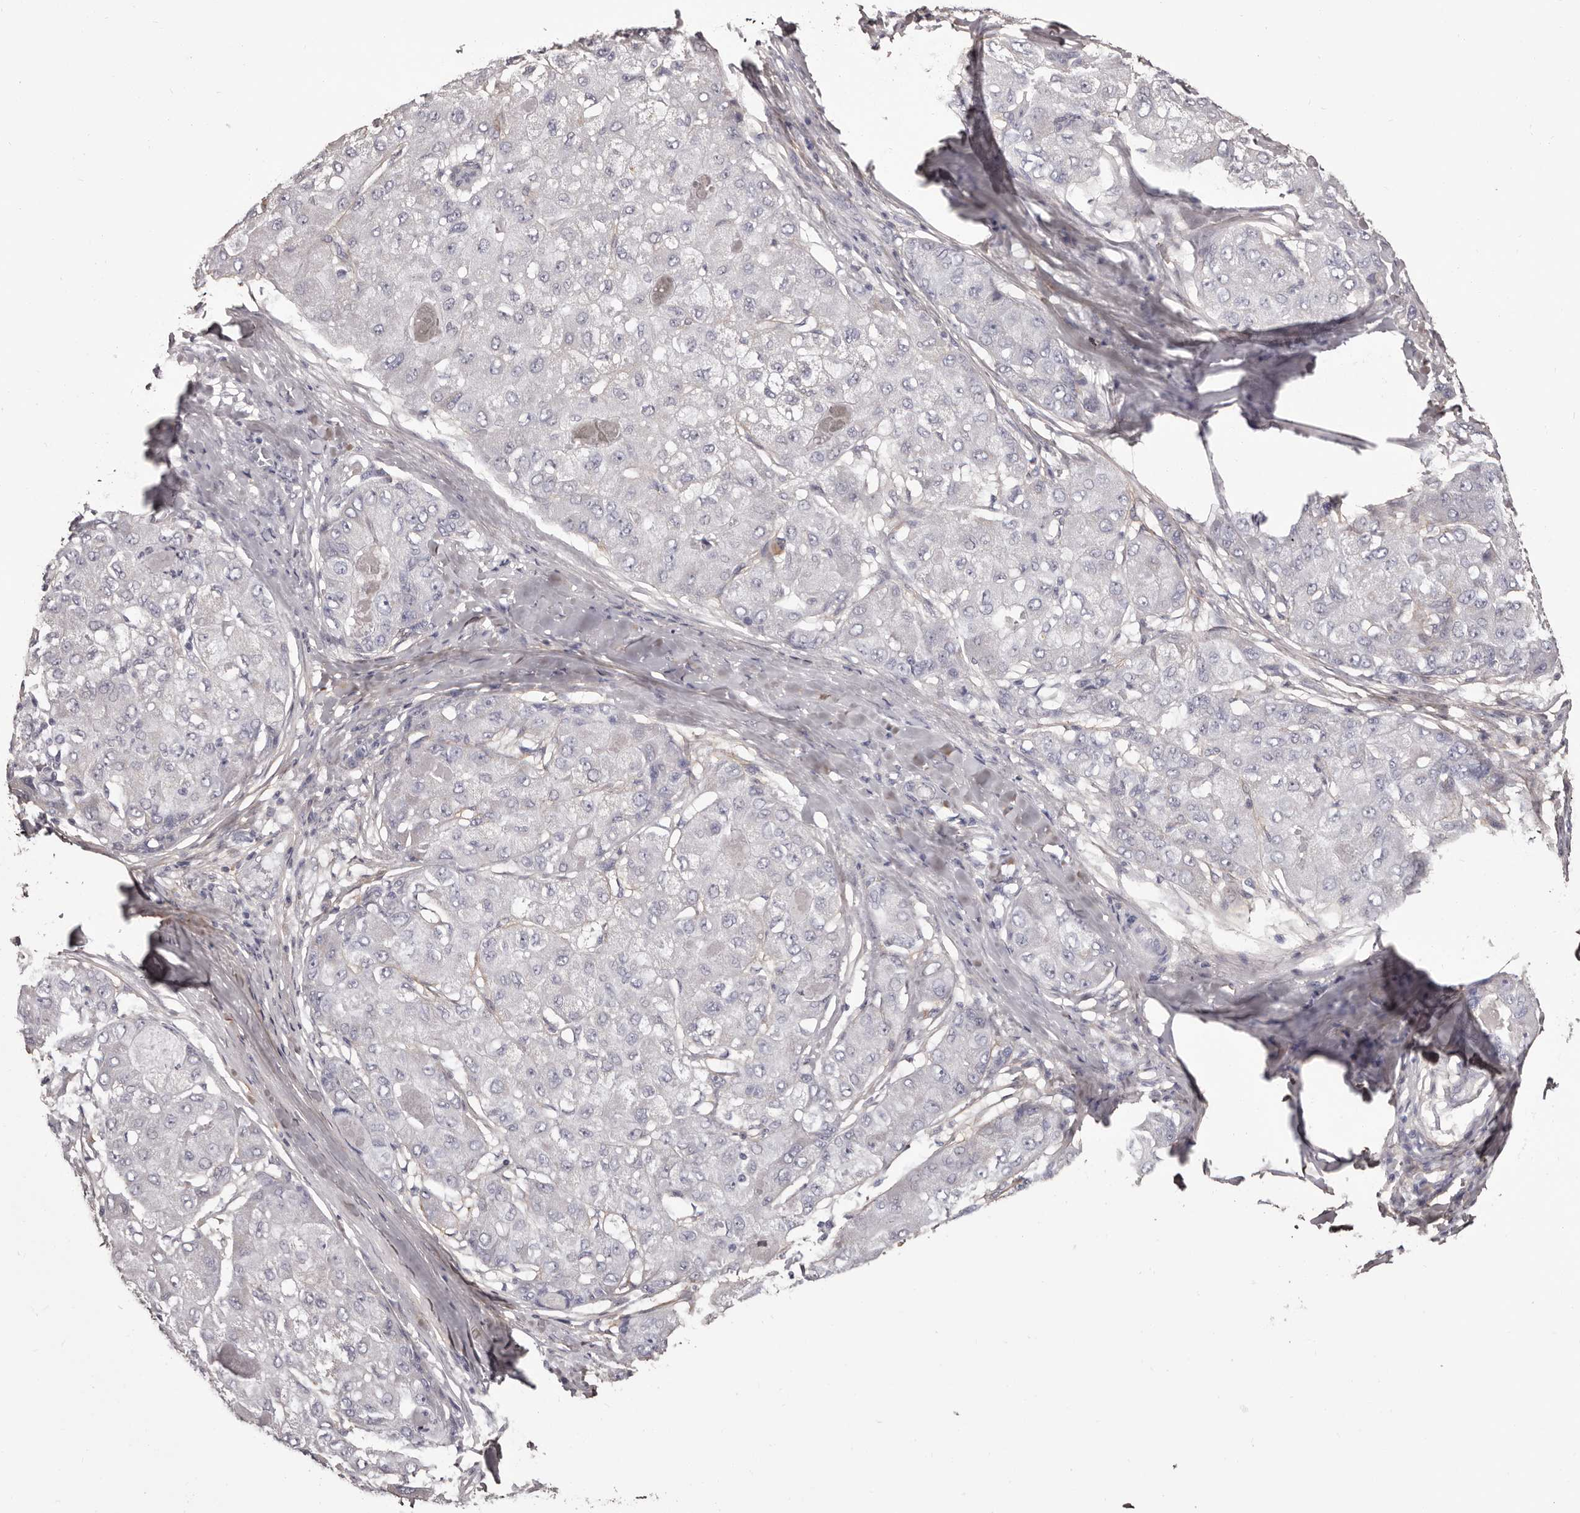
{"staining": {"intensity": "negative", "quantity": "none", "location": "none"}, "tissue": "liver cancer", "cell_type": "Tumor cells", "image_type": "cancer", "snomed": [{"axis": "morphology", "description": "Carcinoma, Hepatocellular, NOS"}, {"axis": "topography", "description": "Liver"}], "caption": "Hepatocellular carcinoma (liver) was stained to show a protein in brown. There is no significant expression in tumor cells.", "gene": "COL6A1", "patient": {"sex": "male", "age": 80}}